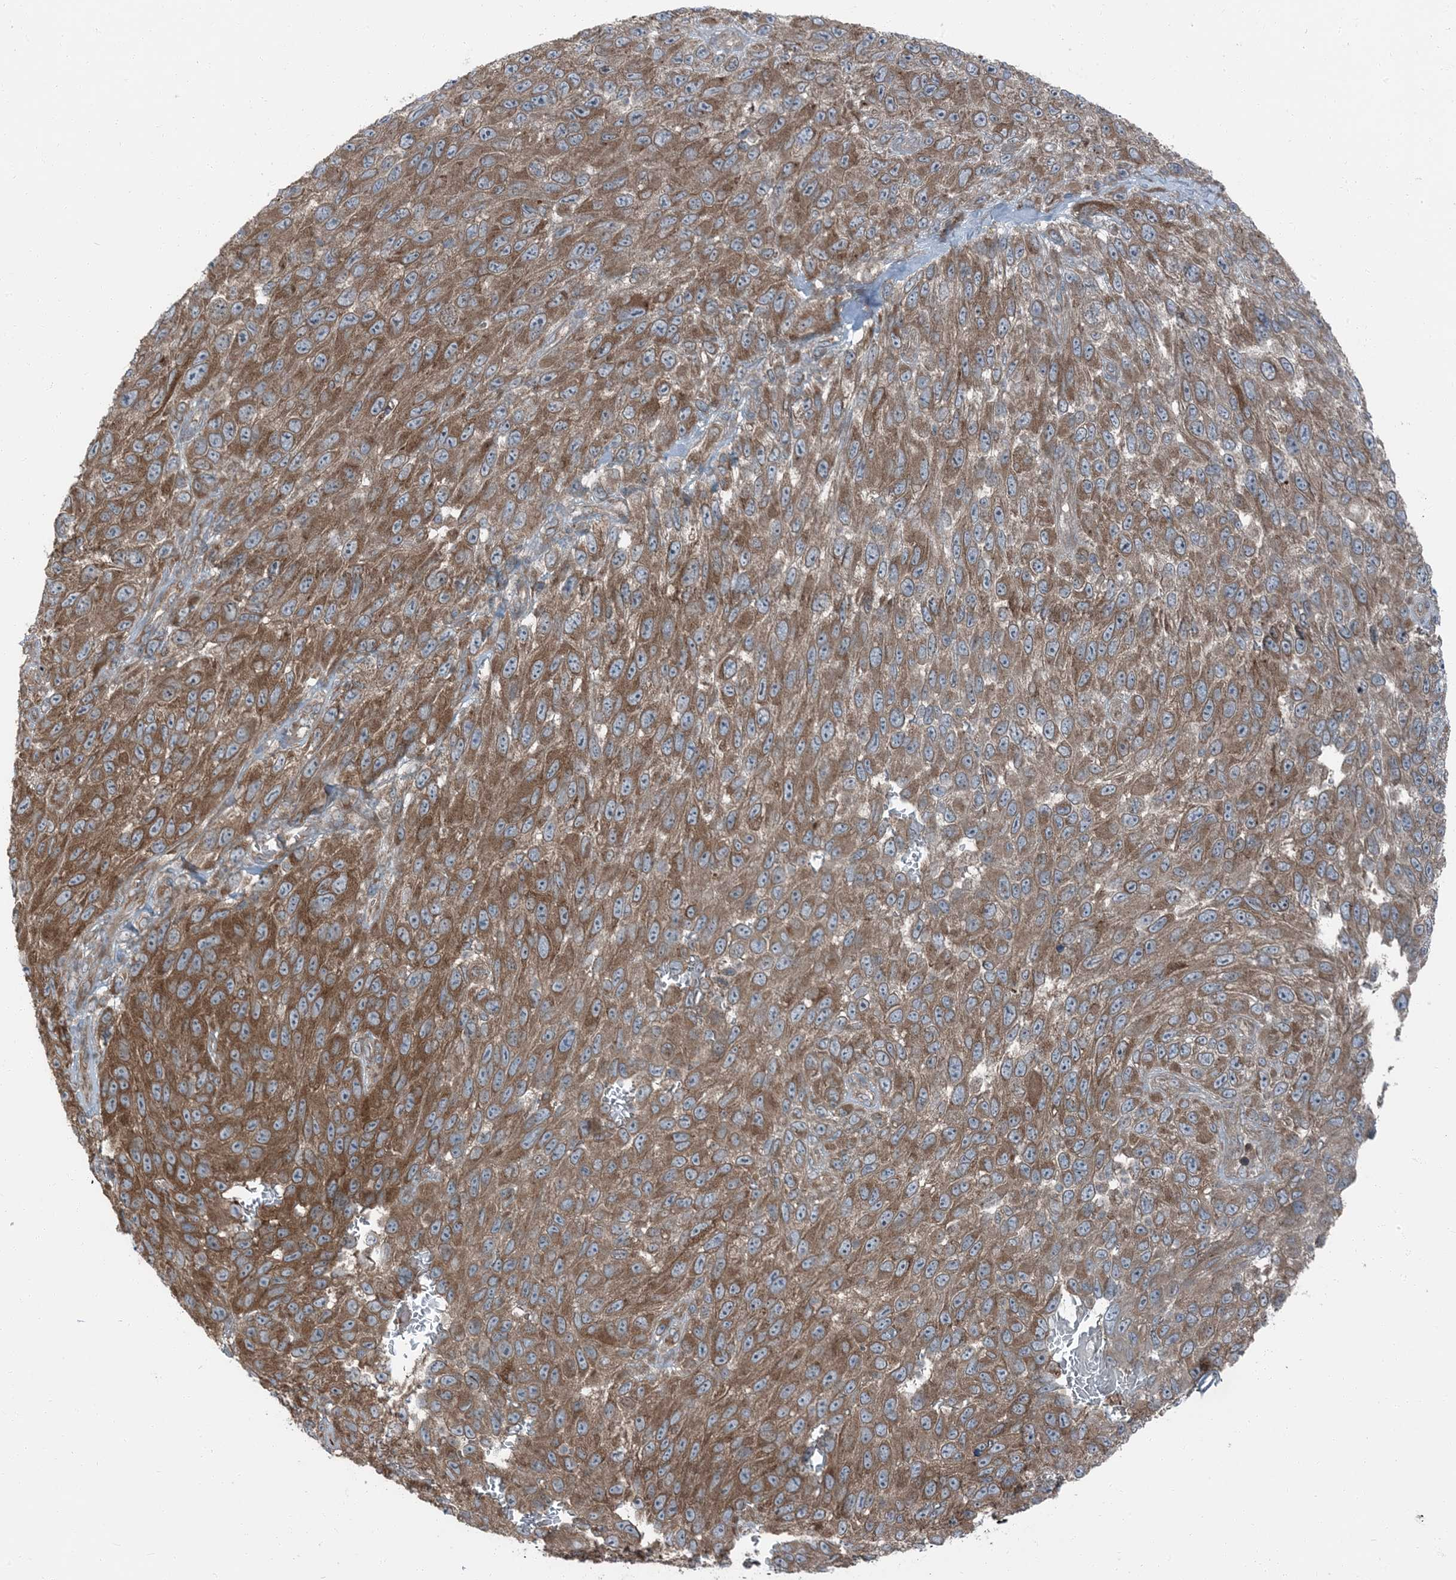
{"staining": {"intensity": "moderate", "quantity": ">75%", "location": "cytoplasmic/membranous"}, "tissue": "melanoma", "cell_type": "Tumor cells", "image_type": "cancer", "snomed": [{"axis": "morphology", "description": "Malignant melanoma, NOS"}, {"axis": "topography", "description": "Skin"}], "caption": "A brown stain highlights moderate cytoplasmic/membranous positivity of a protein in human melanoma tumor cells.", "gene": "RAB3GAP1", "patient": {"sex": "female", "age": 96}}